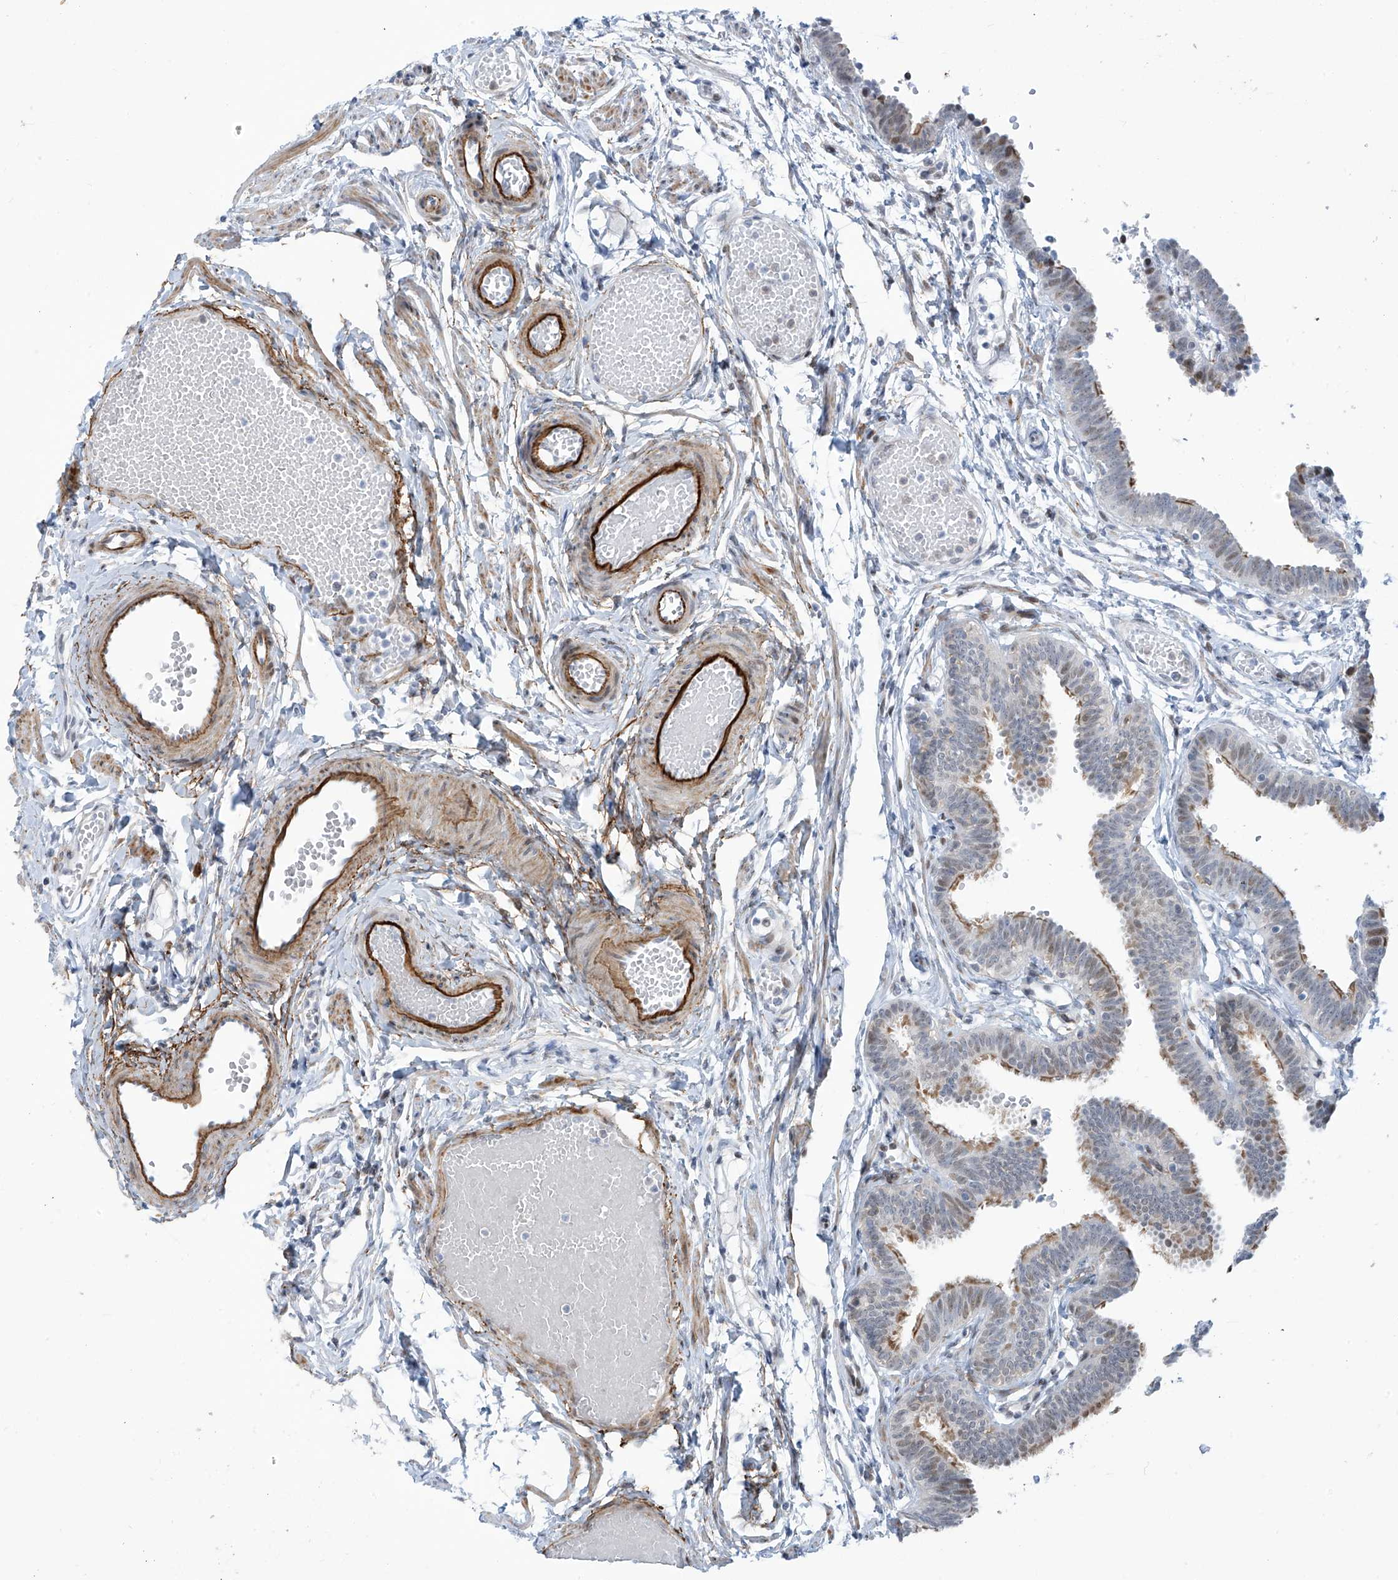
{"staining": {"intensity": "moderate", "quantity": "<25%", "location": "cytoplasmic/membranous,nuclear"}, "tissue": "fallopian tube", "cell_type": "Glandular cells", "image_type": "normal", "snomed": [{"axis": "morphology", "description": "Normal tissue, NOS"}, {"axis": "topography", "description": "Fallopian tube"}, {"axis": "topography", "description": "Ovary"}], "caption": "The micrograph shows immunohistochemical staining of benign fallopian tube. There is moderate cytoplasmic/membranous,nuclear staining is present in about <25% of glandular cells.", "gene": "LIN9", "patient": {"sex": "female", "age": 23}}